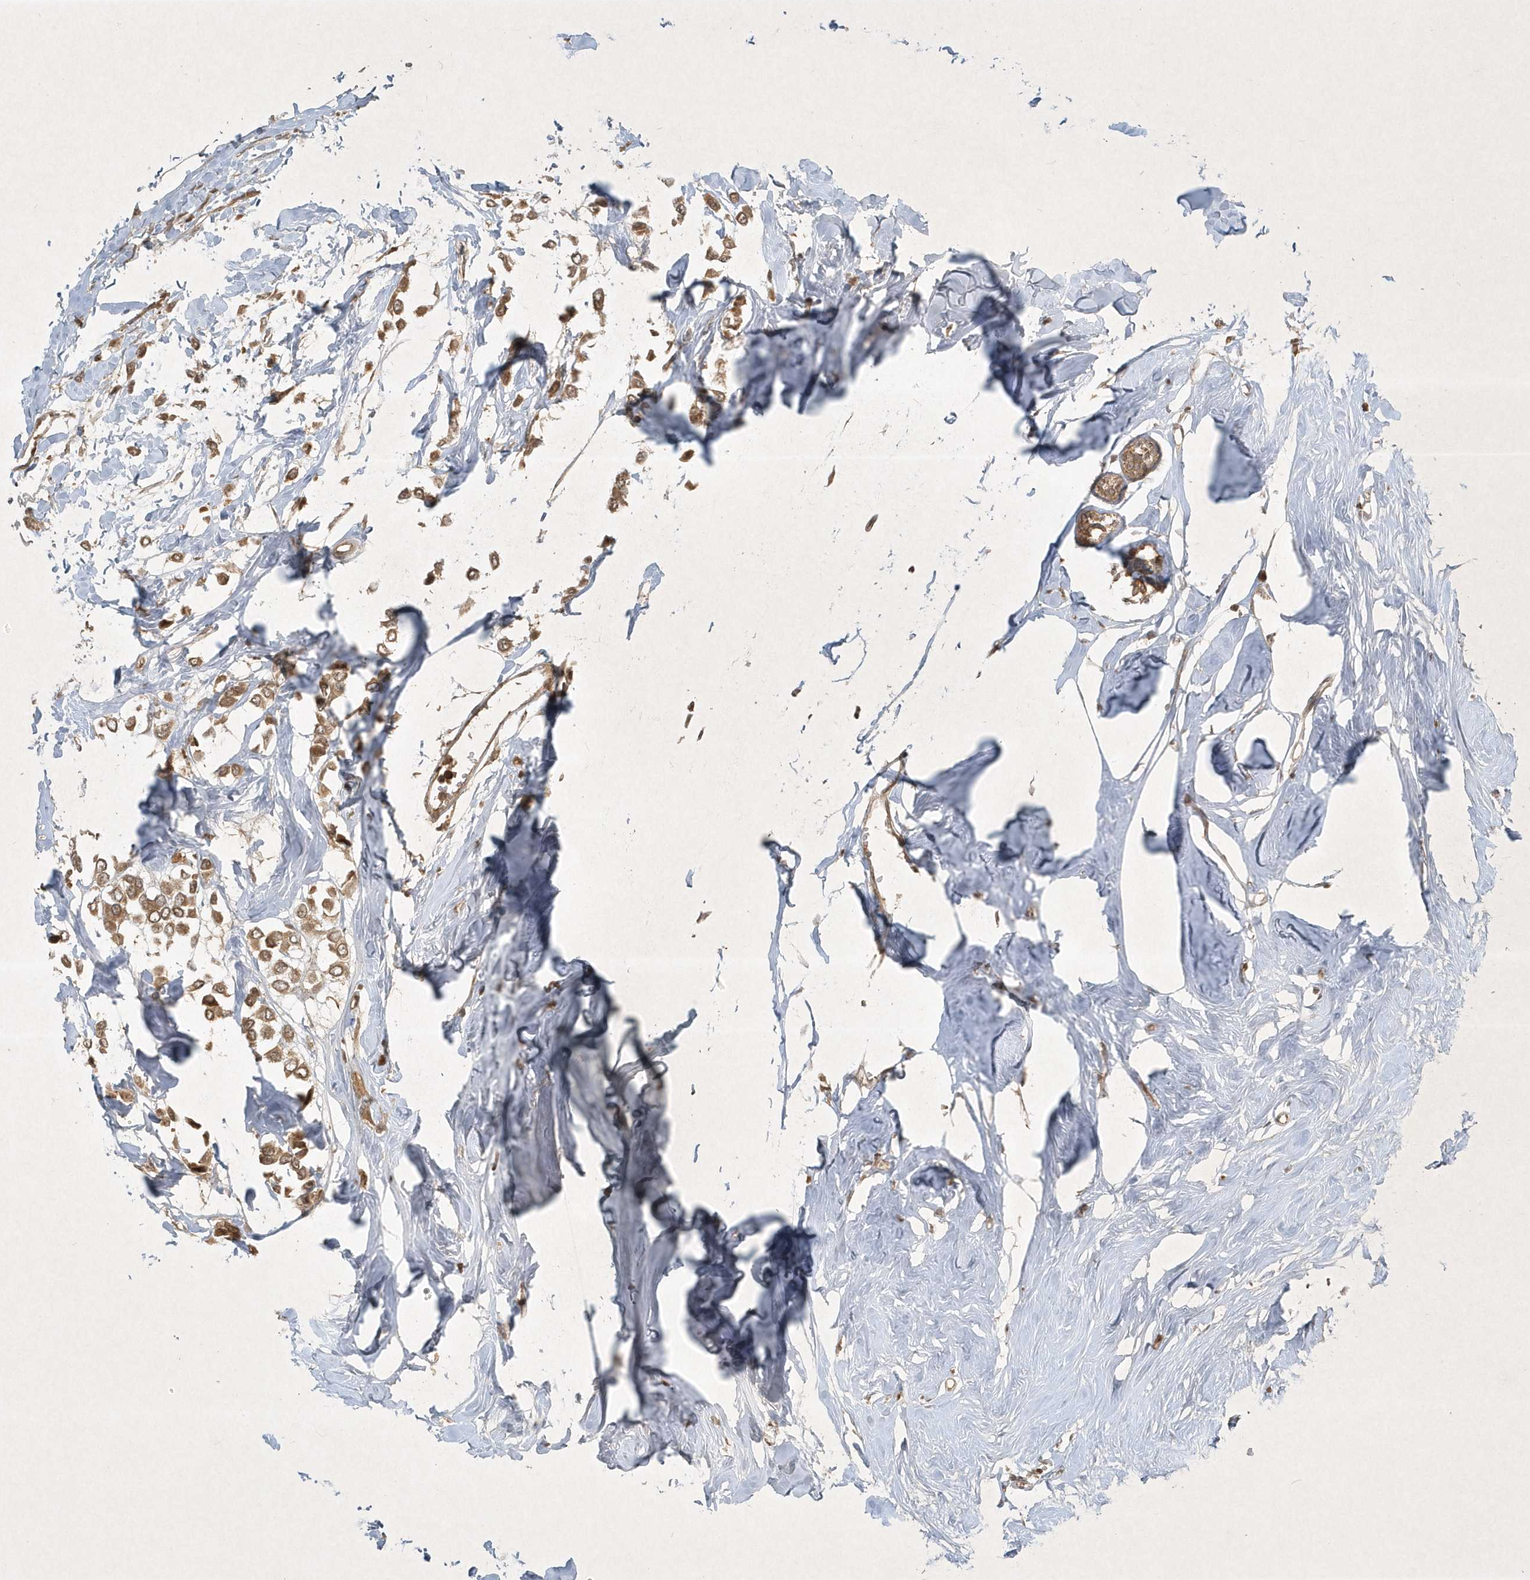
{"staining": {"intensity": "moderate", "quantity": ">75%", "location": "cytoplasmic/membranous"}, "tissue": "breast cancer", "cell_type": "Tumor cells", "image_type": "cancer", "snomed": [{"axis": "morphology", "description": "Lobular carcinoma"}, {"axis": "topography", "description": "Breast"}], "caption": "Moderate cytoplasmic/membranous expression for a protein is present in about >75% of tumor cells of breast lobular carcinoma using immunohistochemistry (IHC).", "gene": "PLTP", "patient": {"sex": "female", "age": 51}}